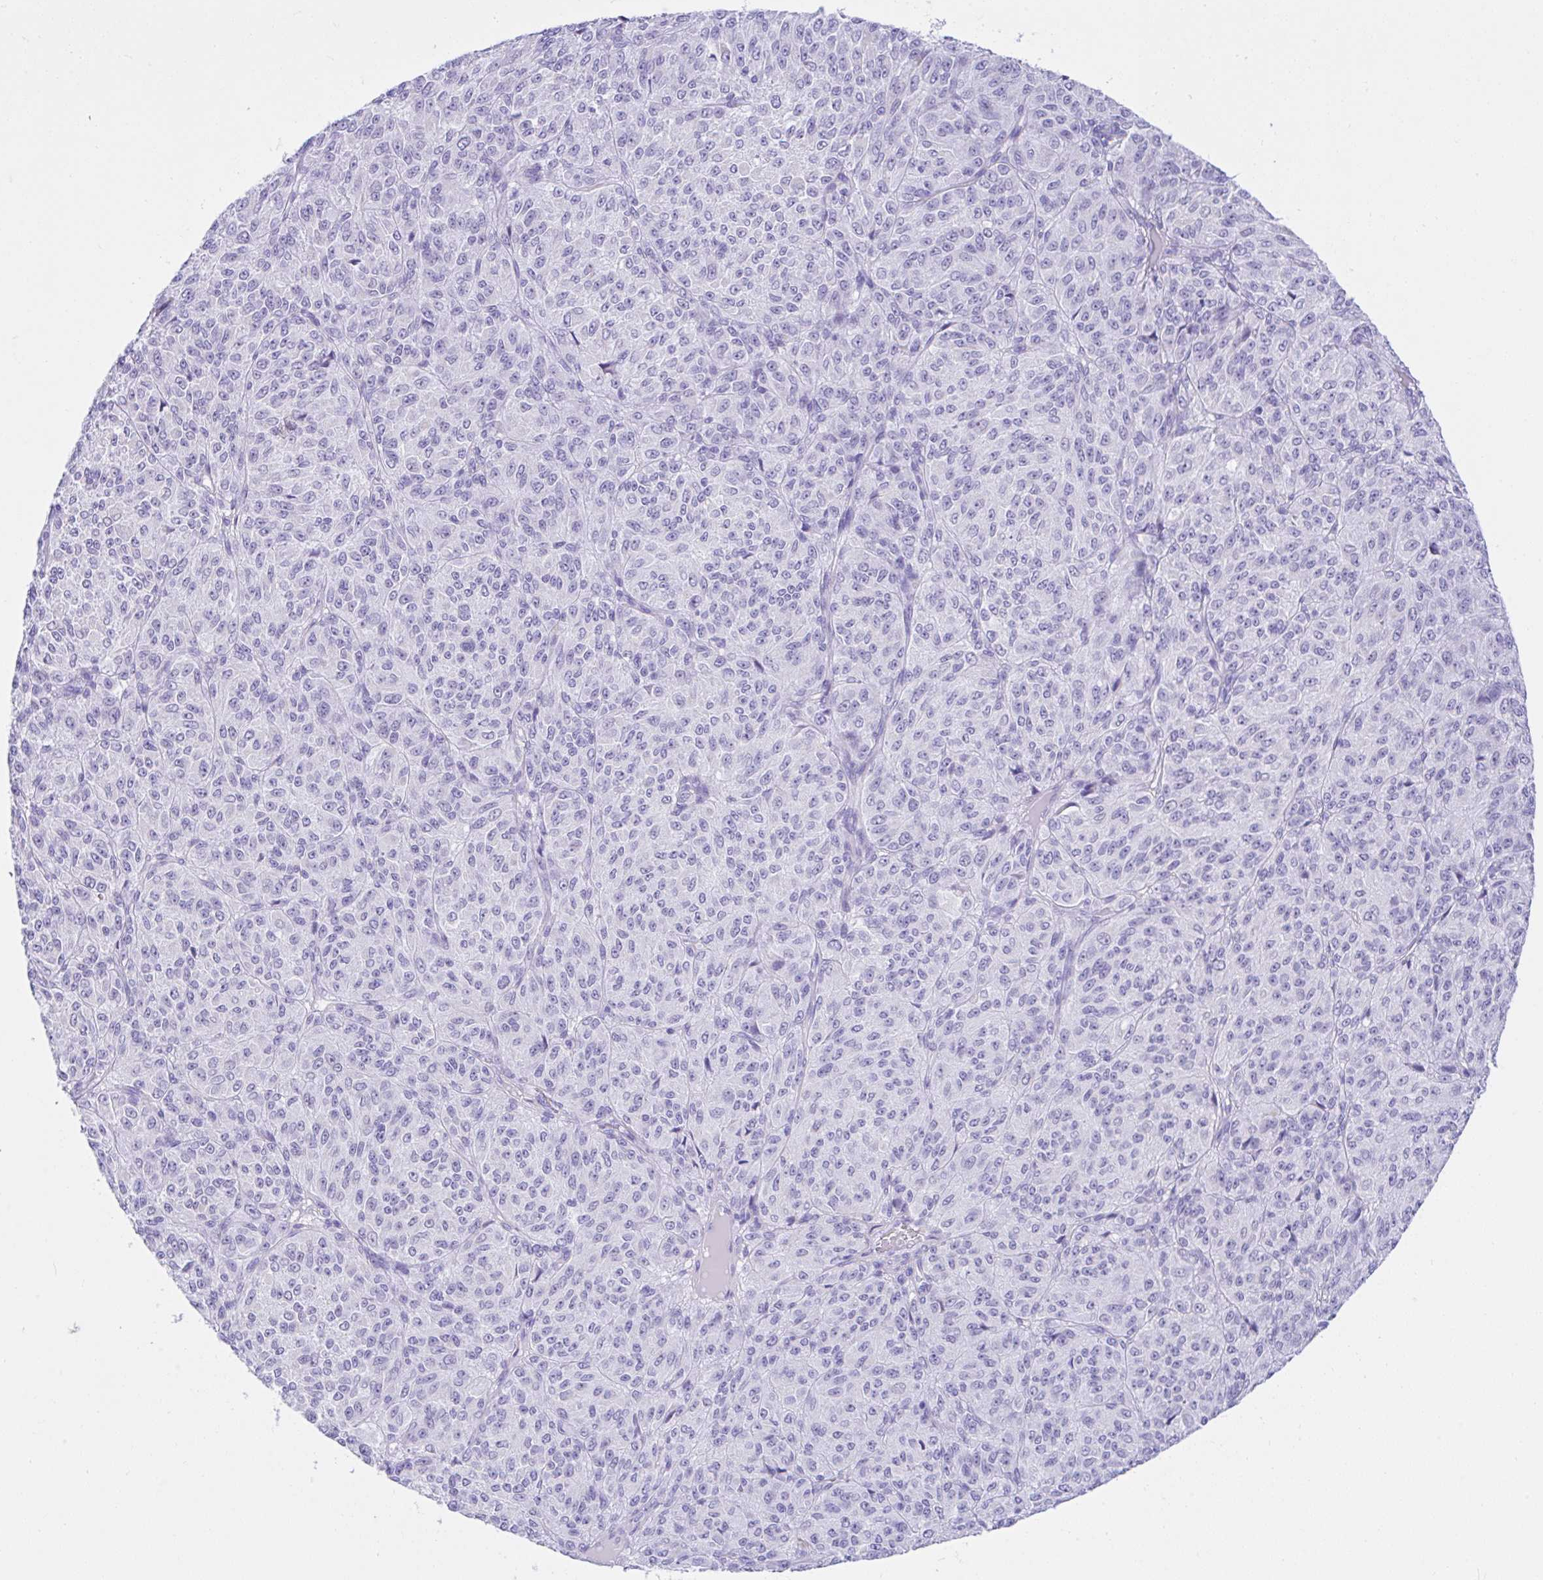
{"staining": {"intensity": "negative", "quantity": "none", "location": "none"}, "tissue": "melanoma", "cell_type": "Tumor cells", "image_type": "cancer", "snomed": [{"axis": "morphology", "description": "Malignant melanoma, Metastatic site"}, {"axis": "topography", "description": "Brain"}], "caption": "An immunohistochemistry (IHC) image of melanoma is shown. There is no staining in tumor cells of melanoma.", "gene": "SEL1L2", "patient": {"sex": "female", "age": 56}}